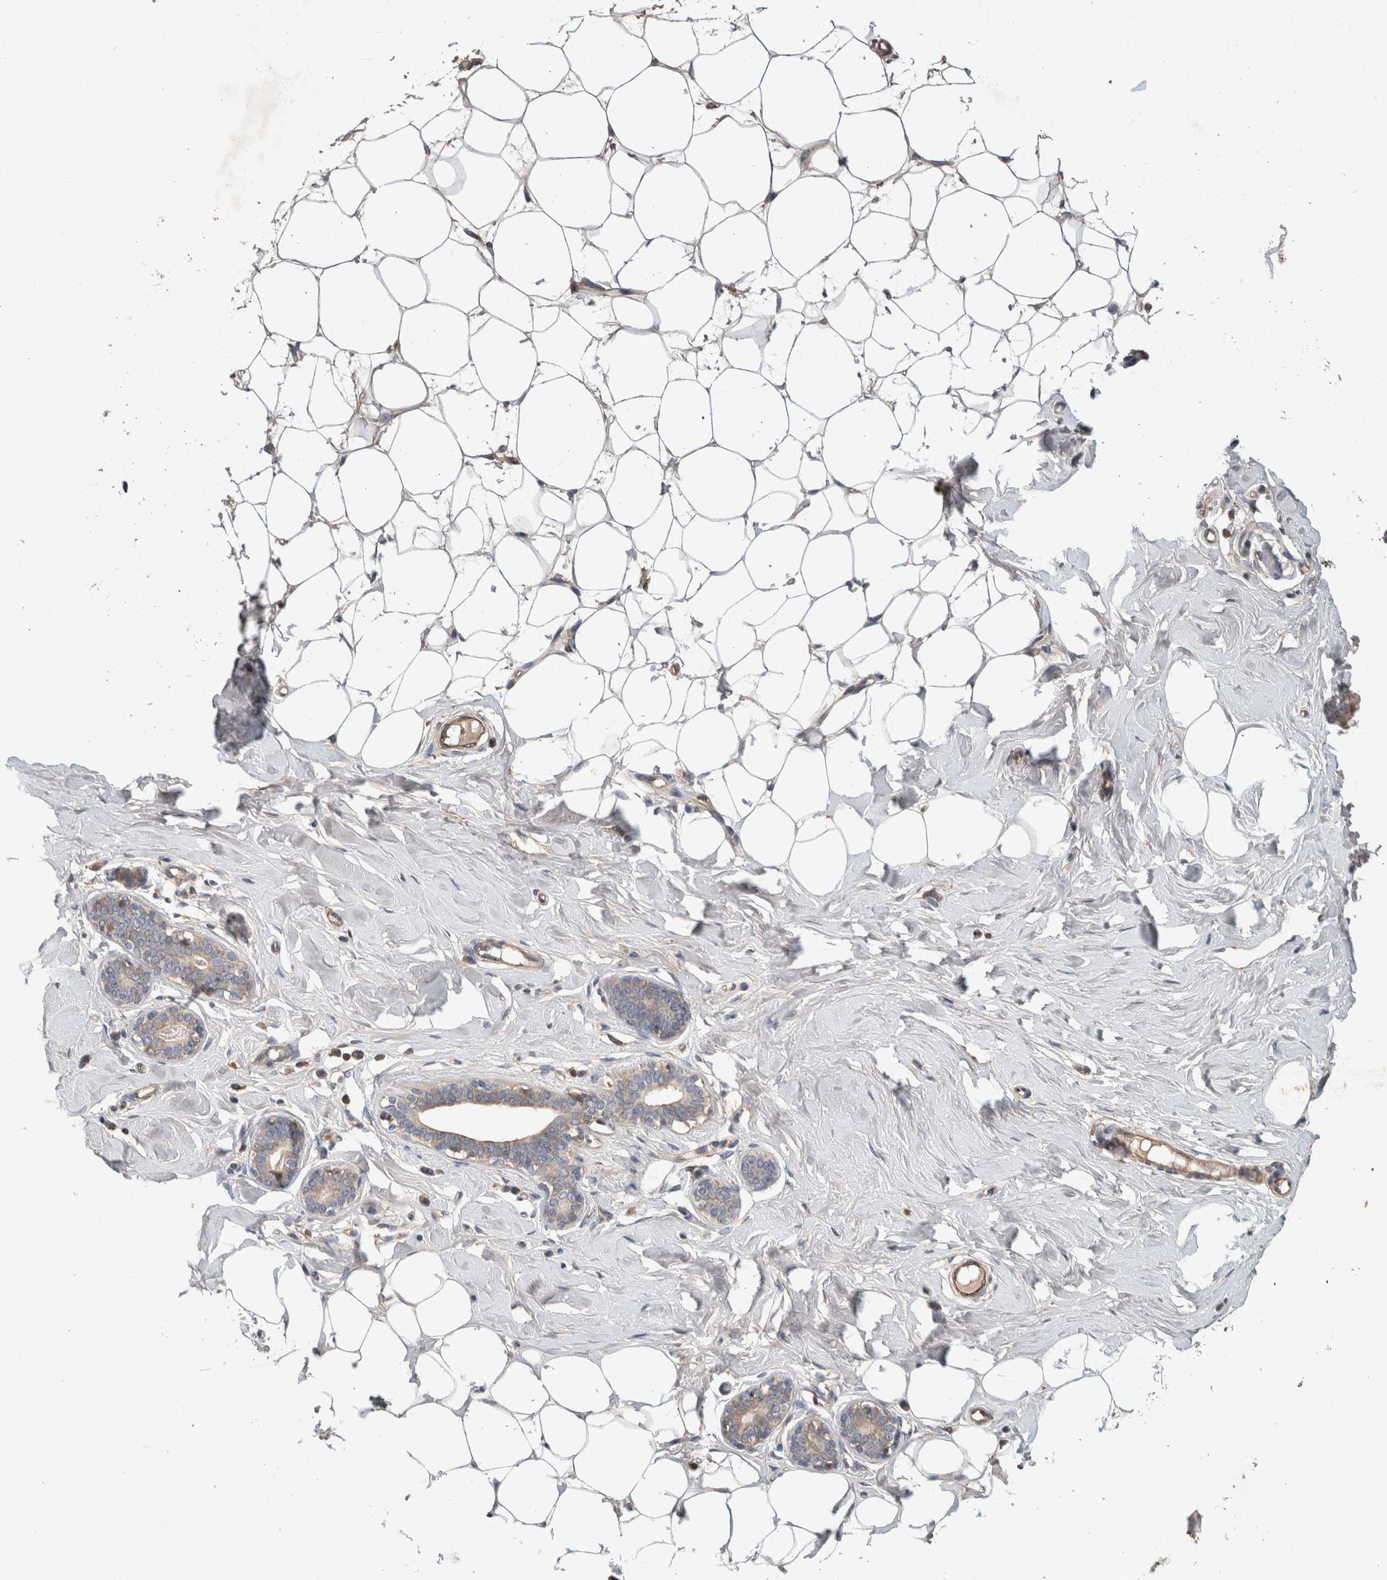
{"staining": {"intensity": "negative", "quantity": "none", "location": "none"}, "tissue": "breast", "cell_type": "Adipocytes", "image_type": "normal", "snomed": [{"axis": "morphology", "description": "Normal tissue, NOS"}, {"axis": "topography", "description": "Breast"}], "caption": "High power microscopy photomicrograph of an immunohistochemistry histopathology image of benign breast, revealing no significant staining in adipocytes. The staining is performed using DAB (3,3'-diaminobenzidine) brown chromogen with nuclei counter-stained in using hematoxylin.", "gene": "TARBP1", "patient": {"sex": "female", "age": 23}}